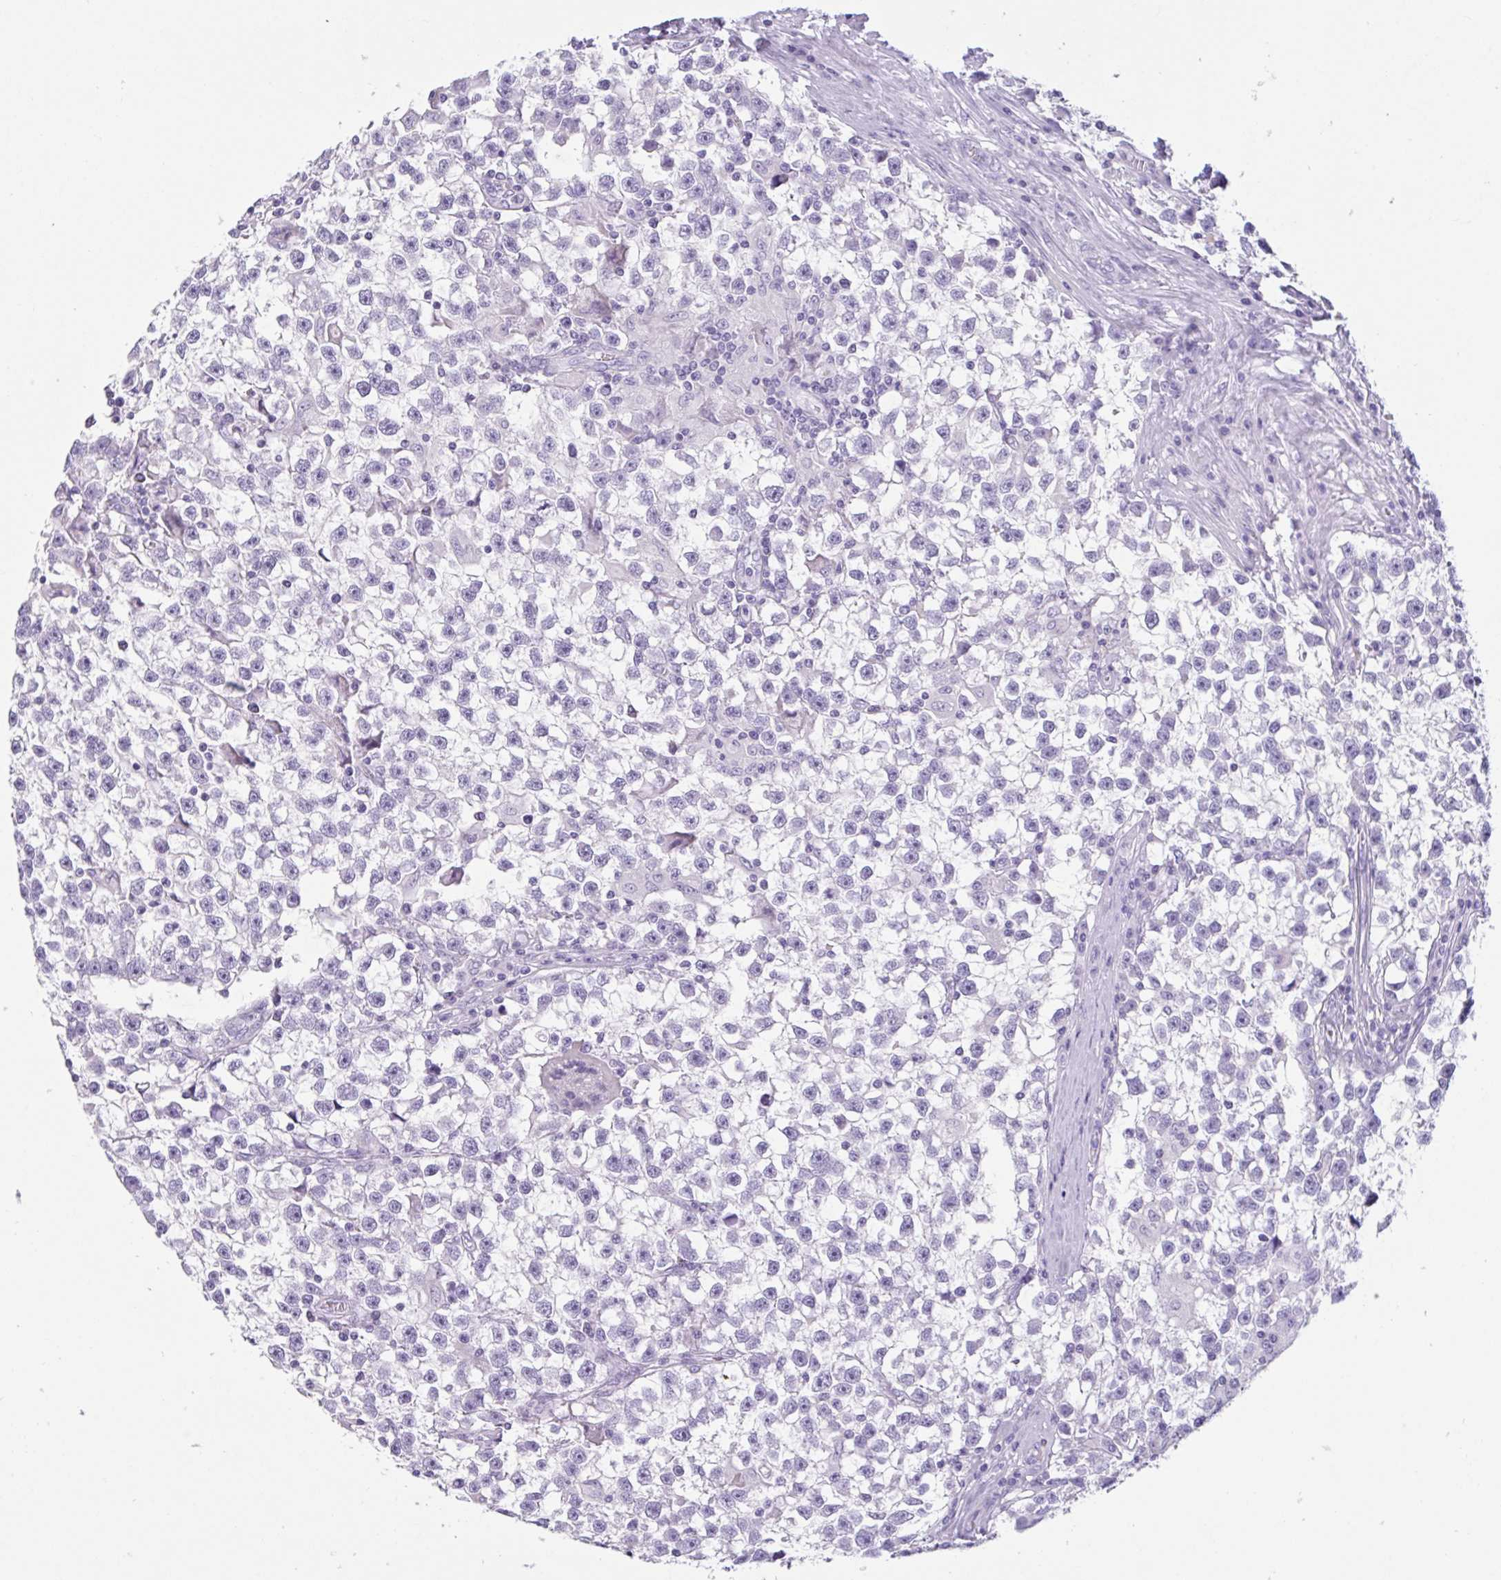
{"staining": {"intensity": "negative", "quantity": "none", "location": "none"}, "tissue": "testis cancer", "cell_type": "Tumor cells", "image_type": "cancer", "snomed": [{"axis": "morphology", "description": "Seminoma, NOS"}, {"axis": "topography", "description": "Testis"}], "caption": "Testis seminoma was stained to show a protein in brown. There is no significant expression in tumor cells.", "gene": "CTSE", "patient": {"sex": "male", "age": 31}}